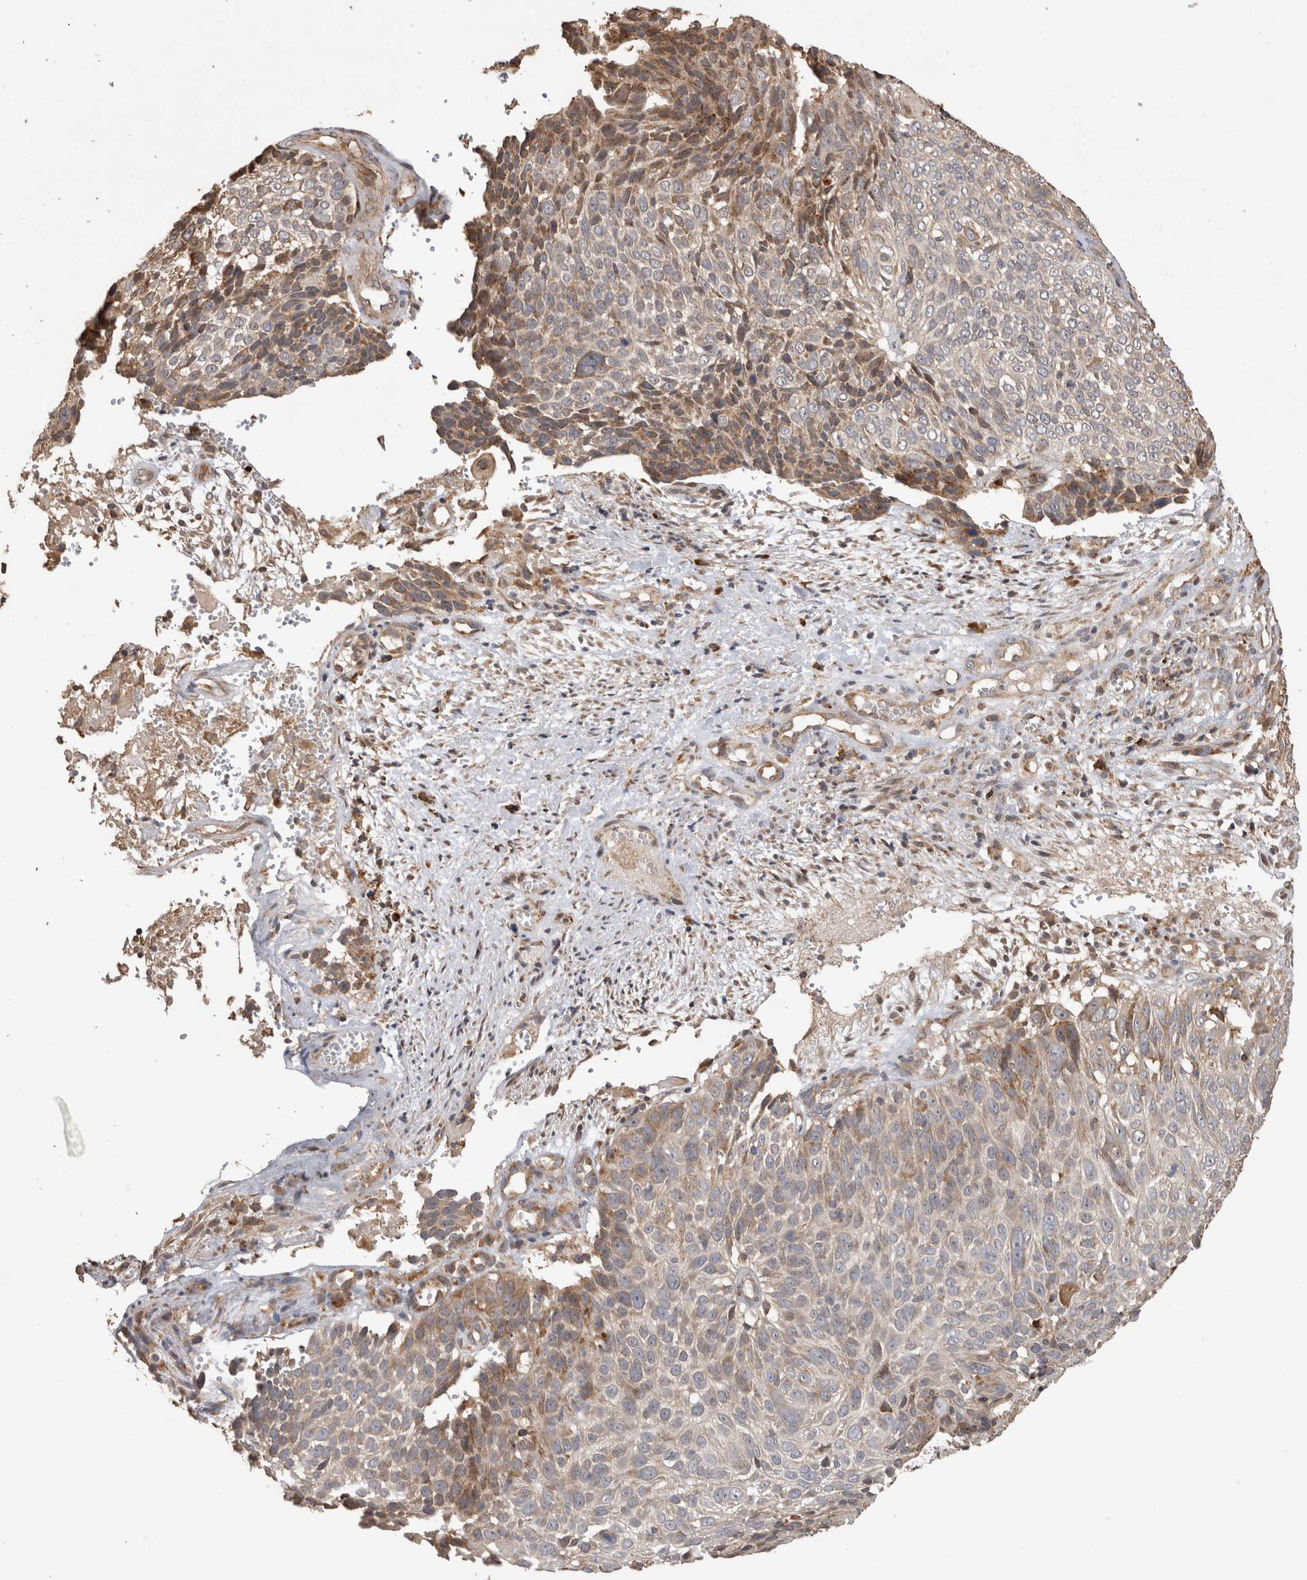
{"staining": {"intensity": "moderate", "quantity": "<25%", "location": "cytoplasmic/membranous"}, "tissue": "cervical cancer", "cell_type": "Tumor cells", "image_type": "cancer", "snomed": [{"axis": "morphology", "description": "Squamous cell carcinoma, NOS"}, {"axis": "topography", "description": "Cervix"}], "caption": "Immunohistochemistry (IHC) image of neoplastic tissue: human cervical cancer stained using immunohistochemistry exhibits low levels of moderate protein expression localized specifically in the cytoplasmic/membranous of tumor cells, appearing as a cytoplasmic/membranous brown color.", "gene": "TBCE", "patient": {"sex": "female", "age": 74}}